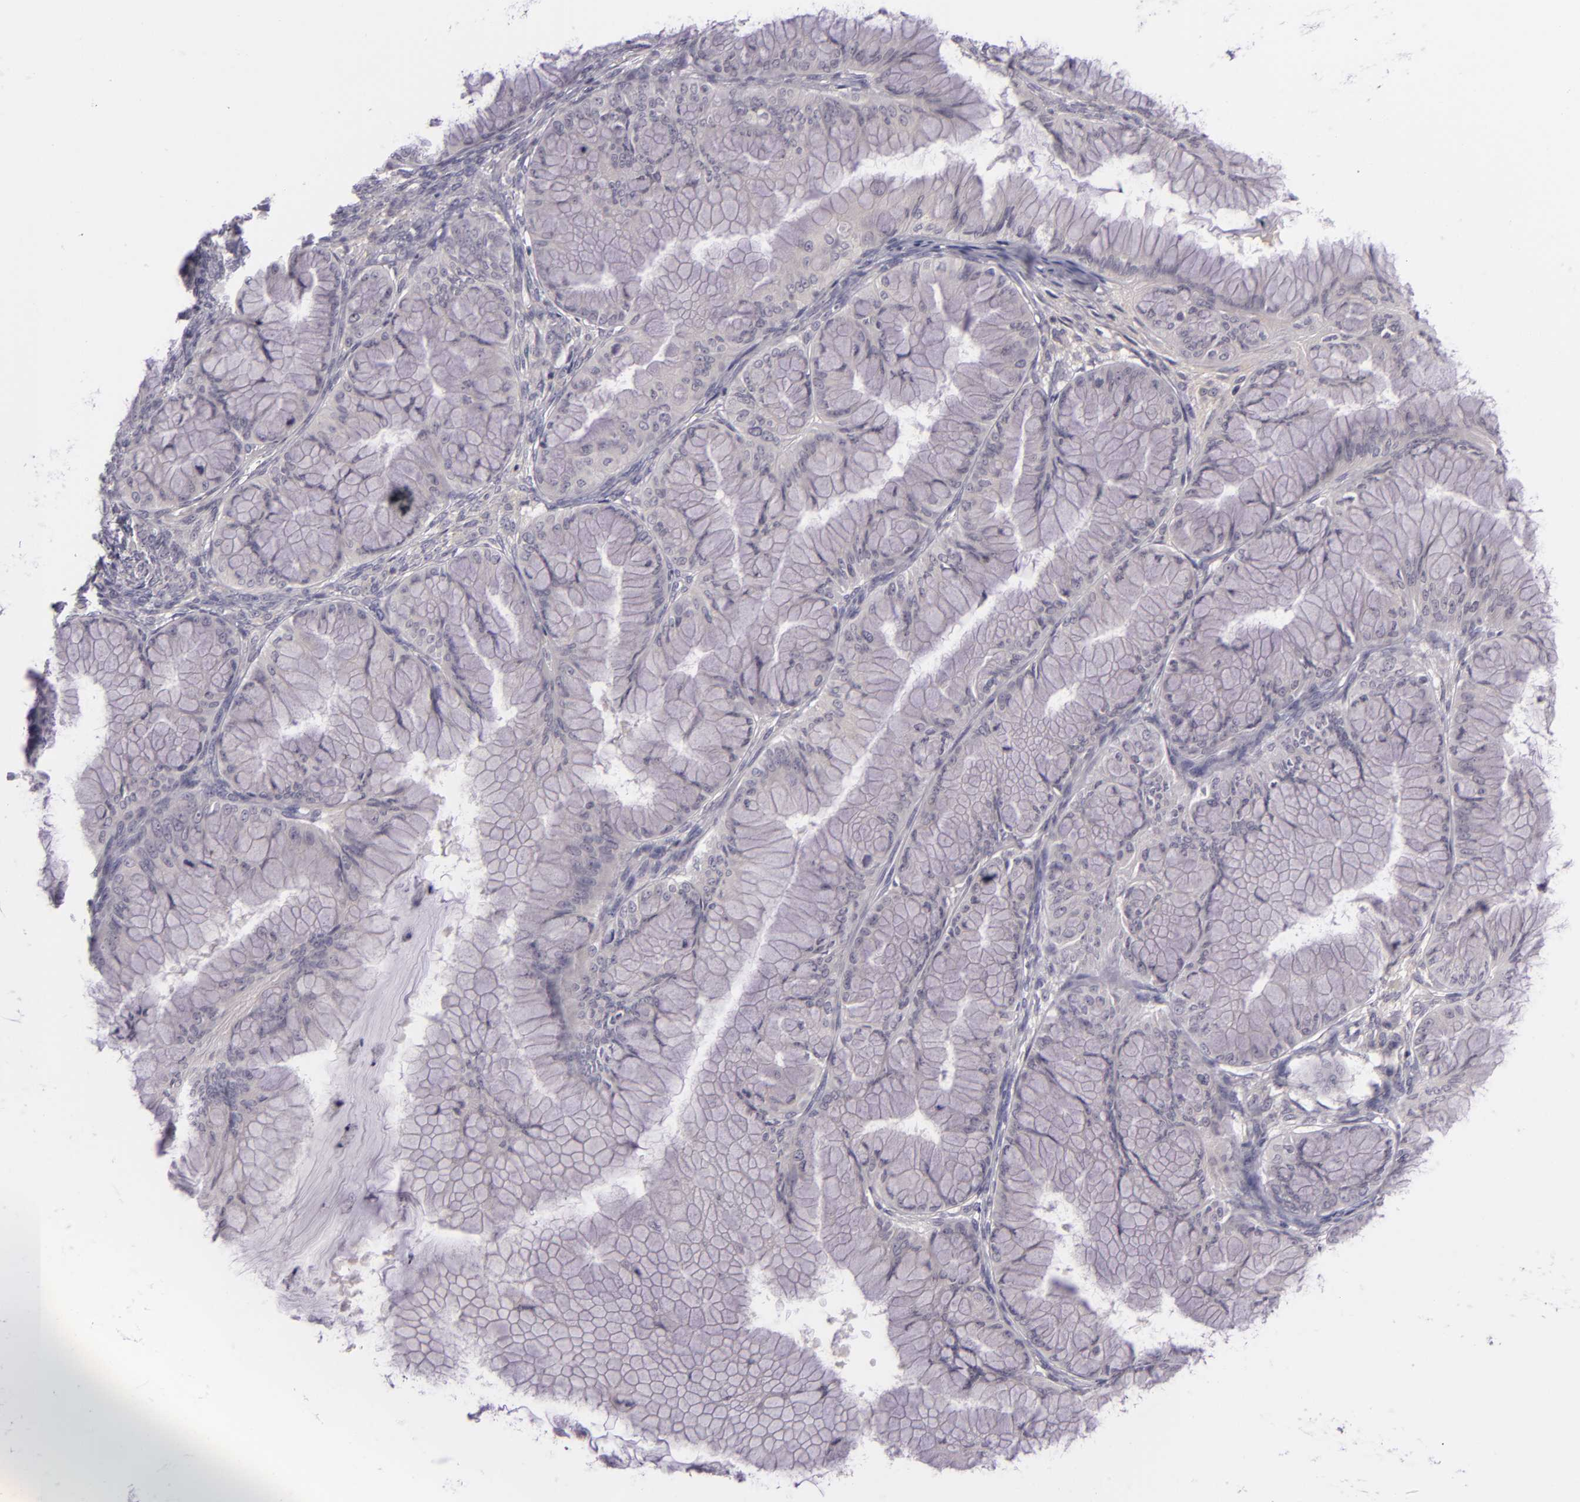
{"staining": {"intensity": "negative", "quantity": "none", "location": "none"}, "tissue": "ovarian cancer", "cell_type": "Tumor cells", "image_type": "cancer", "snomed": [{"axis": "morphology", "description": "Cystadenocarcinoma, mucinous, NOS"}, {"axis": "topography", "description": "Ovary"}], "caption": "Photomicrograph shows no protein staining in tumor cells of mucinous cystadenocarcinoma (ovarian) tissue.", "gene": "DAG1", "patient": {"sex": "female", "age": 63}}